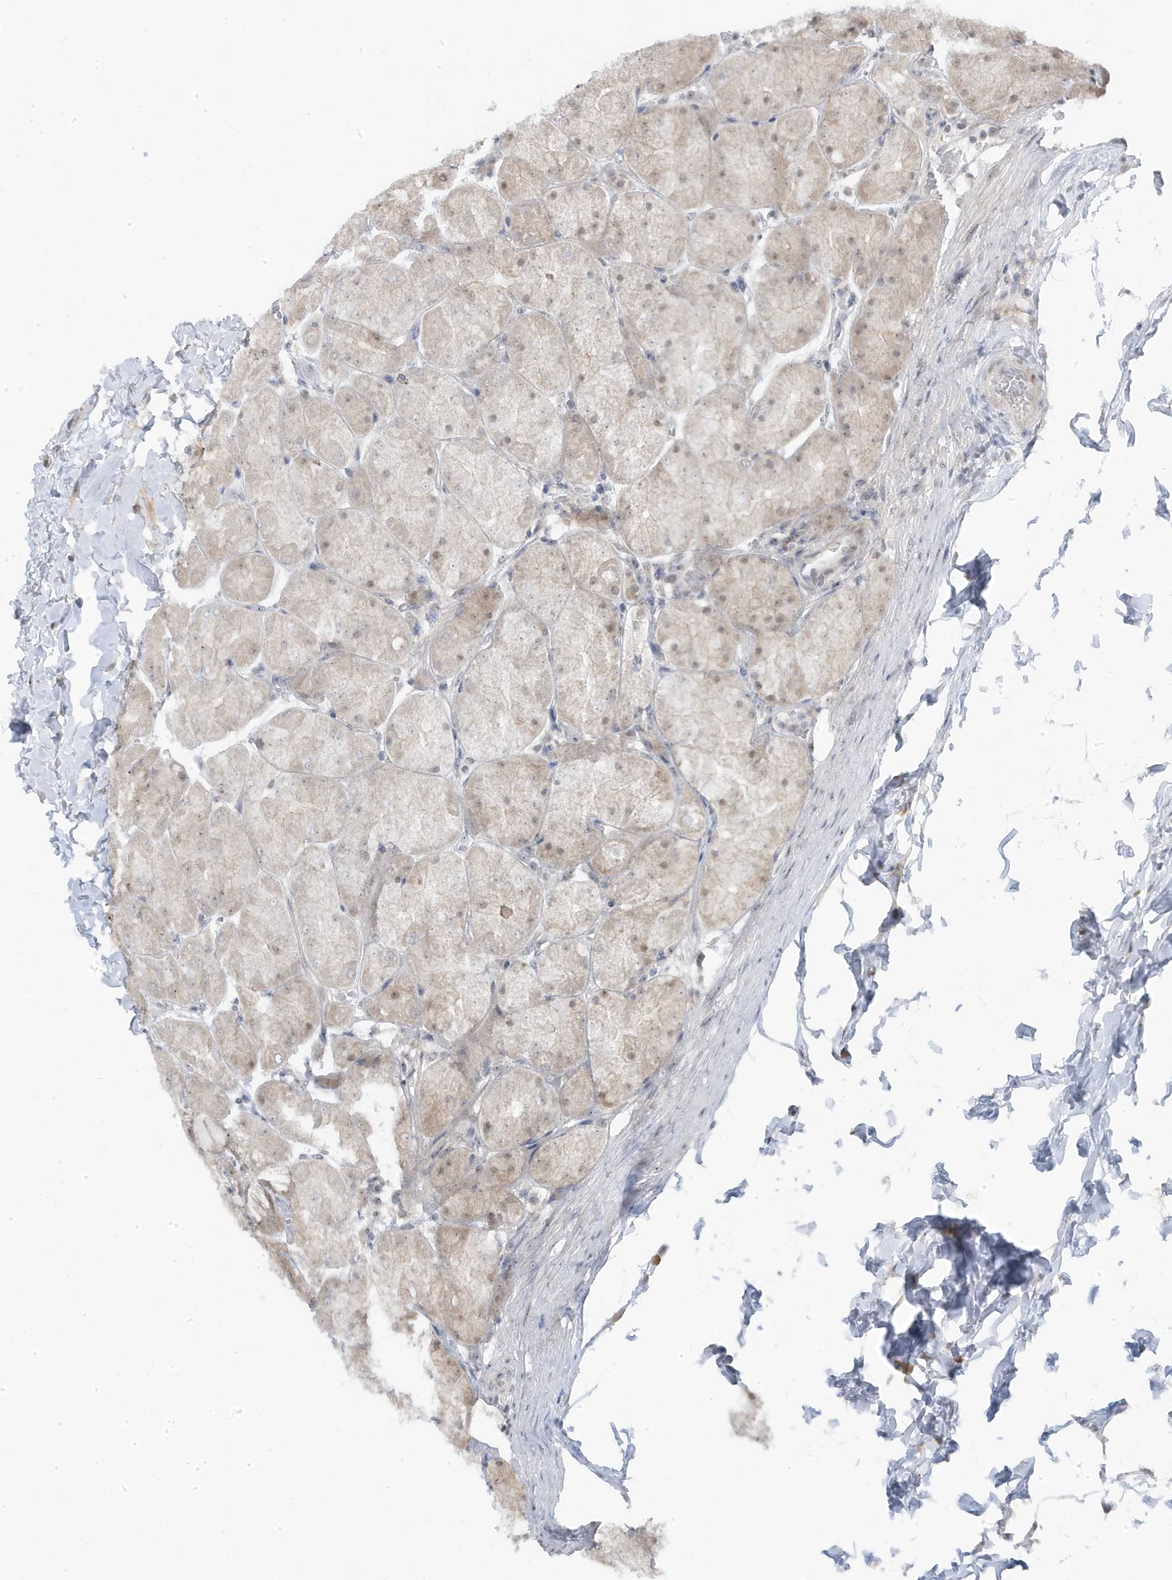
{"staining": {"intensity": "moderate", "quantity": "25%-75%", "location": "cytoplasmic/membranous,nuclear"}, "tissue": "stomach", "cell_type": "Glandular cells", "image_type": "normal", "snomed": [{"axis": "morphology", "description": "Normal tissue, NOS"}, {"axis": "topography", "description": "Stomach, upper"}], "caption": "Protein expression analysis of unremarkable stomach exhibits moderate cytoplasmic/membranous,nuclear expression in approximately 25%-75% of glandular cells.", "gene": "TSEN15", "patient": {"sex": "female", "age": 56}}